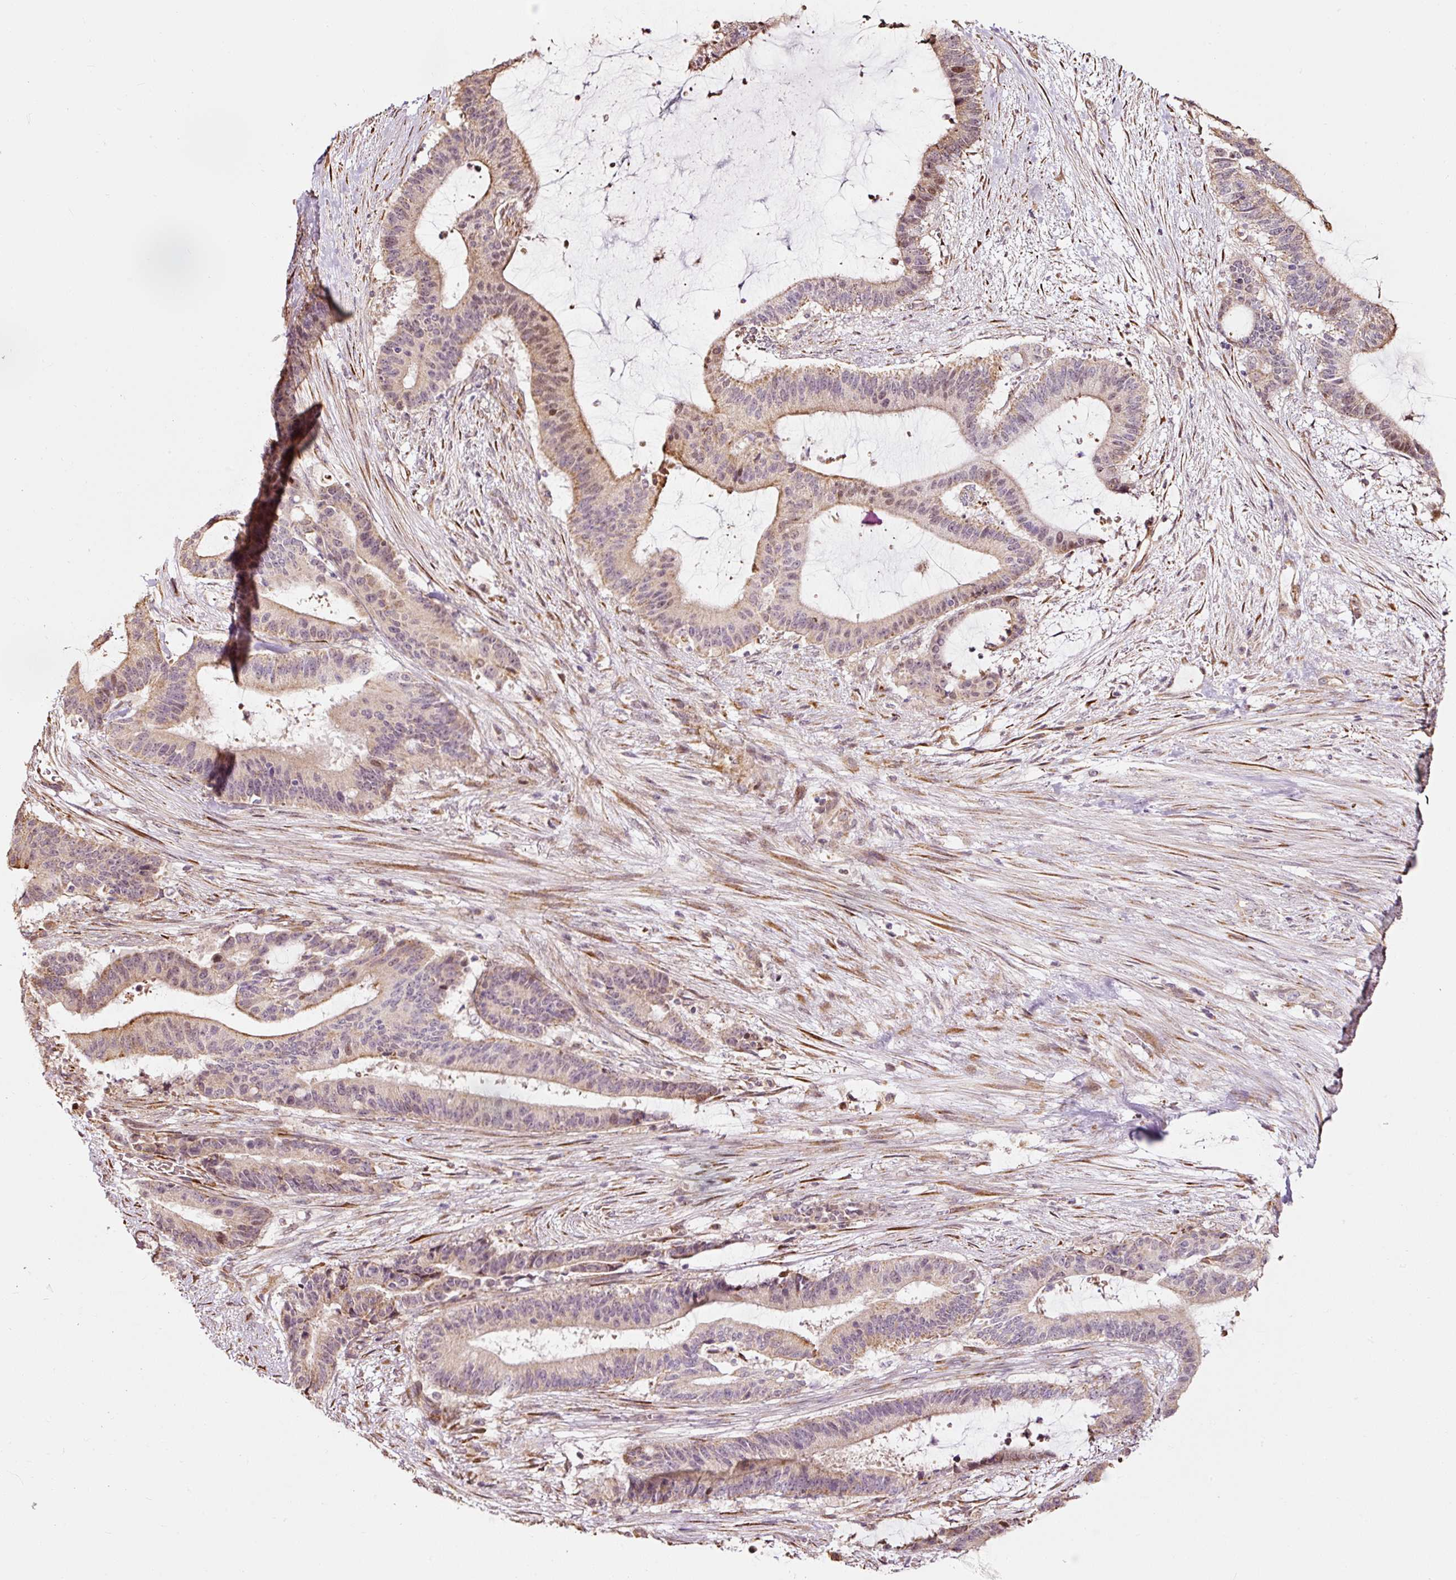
{"staining": {"intensity": "weak", "quantity": "25%-75%", "location": "cytoplasmic/membranous,nuclear"}, "tissue": "liver cancer", "cell_type": "Tumor cells", "image_type": "cancer", "snomed": [{"axis": "morphology", "description": "Normal tissue, NOS"}, {"axis": "morphology", "description": "Cholangiocarcinoma"}, {"axis": "topography", "description": "Liver"}, {"axis": "topography", "description": "Peripheral nerve tissue"}], "caption": "Tumor cells show low levels of weak cytoplasmic/membranous and nuclear expression in about 25%-75% of cells in human liver cholangiocarcinoma. Using DAB (3,3'-diaminobenzidine) (brown) and hematoxylin (blue) stains, captured at high magnification using brightfield microscopy.", "gene": "ETF1", "patient": {"sex": "female", "age": 73}}